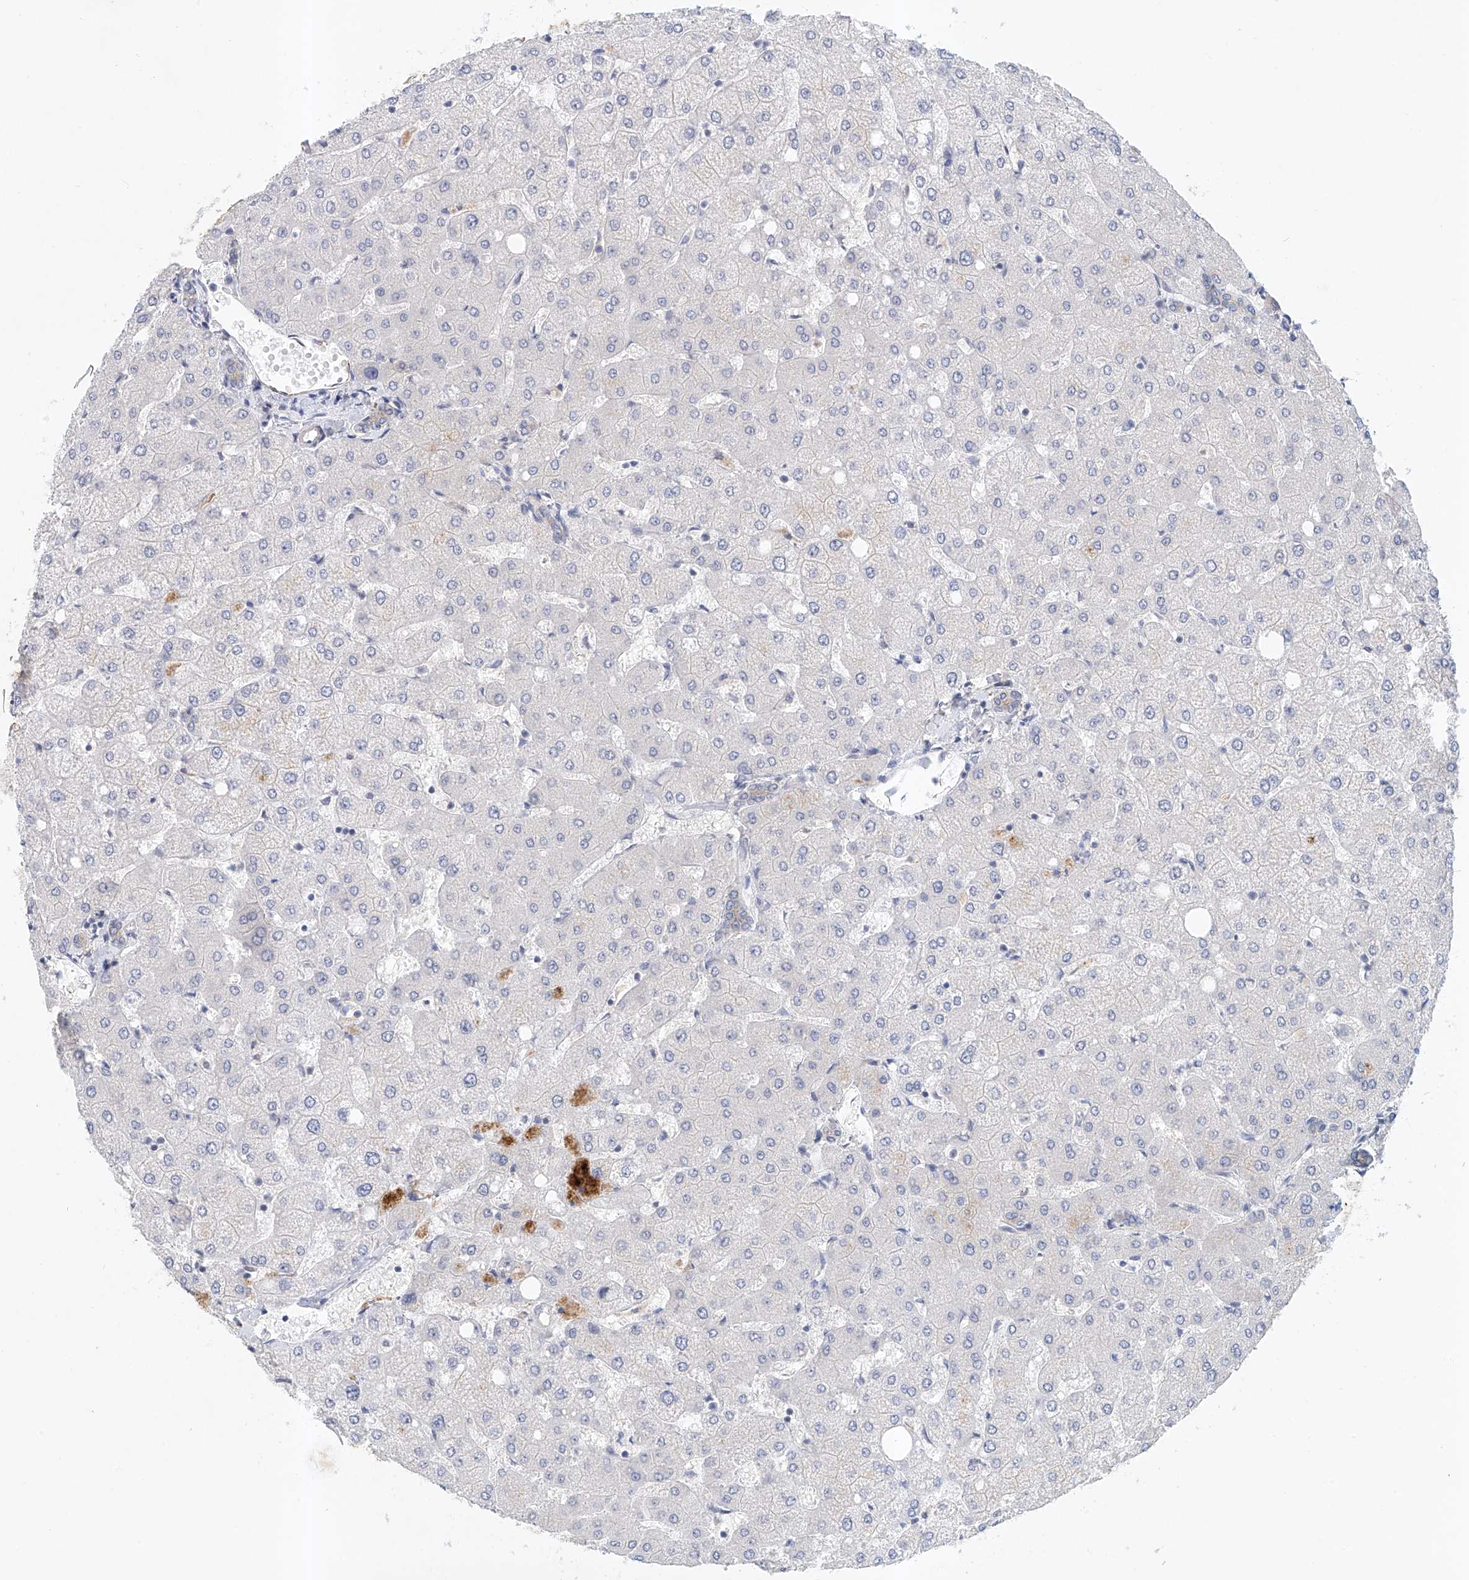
{"staining": {"intensity": "negative", "quantity": "none", "location": "none"}, "tissue": "liver", "cell_type": "Cholangiocytes", "image_type": "normal", "snomed": [{"axis": "morphology", "description": "Normal tissue, NOS"}, {"axis": "topography", "description": "Liver"}], "caption": "Human liver stained for a protein using IHC exhibits no staining in cholangiocytes.", "gene": "CARMIL1", "patient": {"sex": "female", "age": 54}}